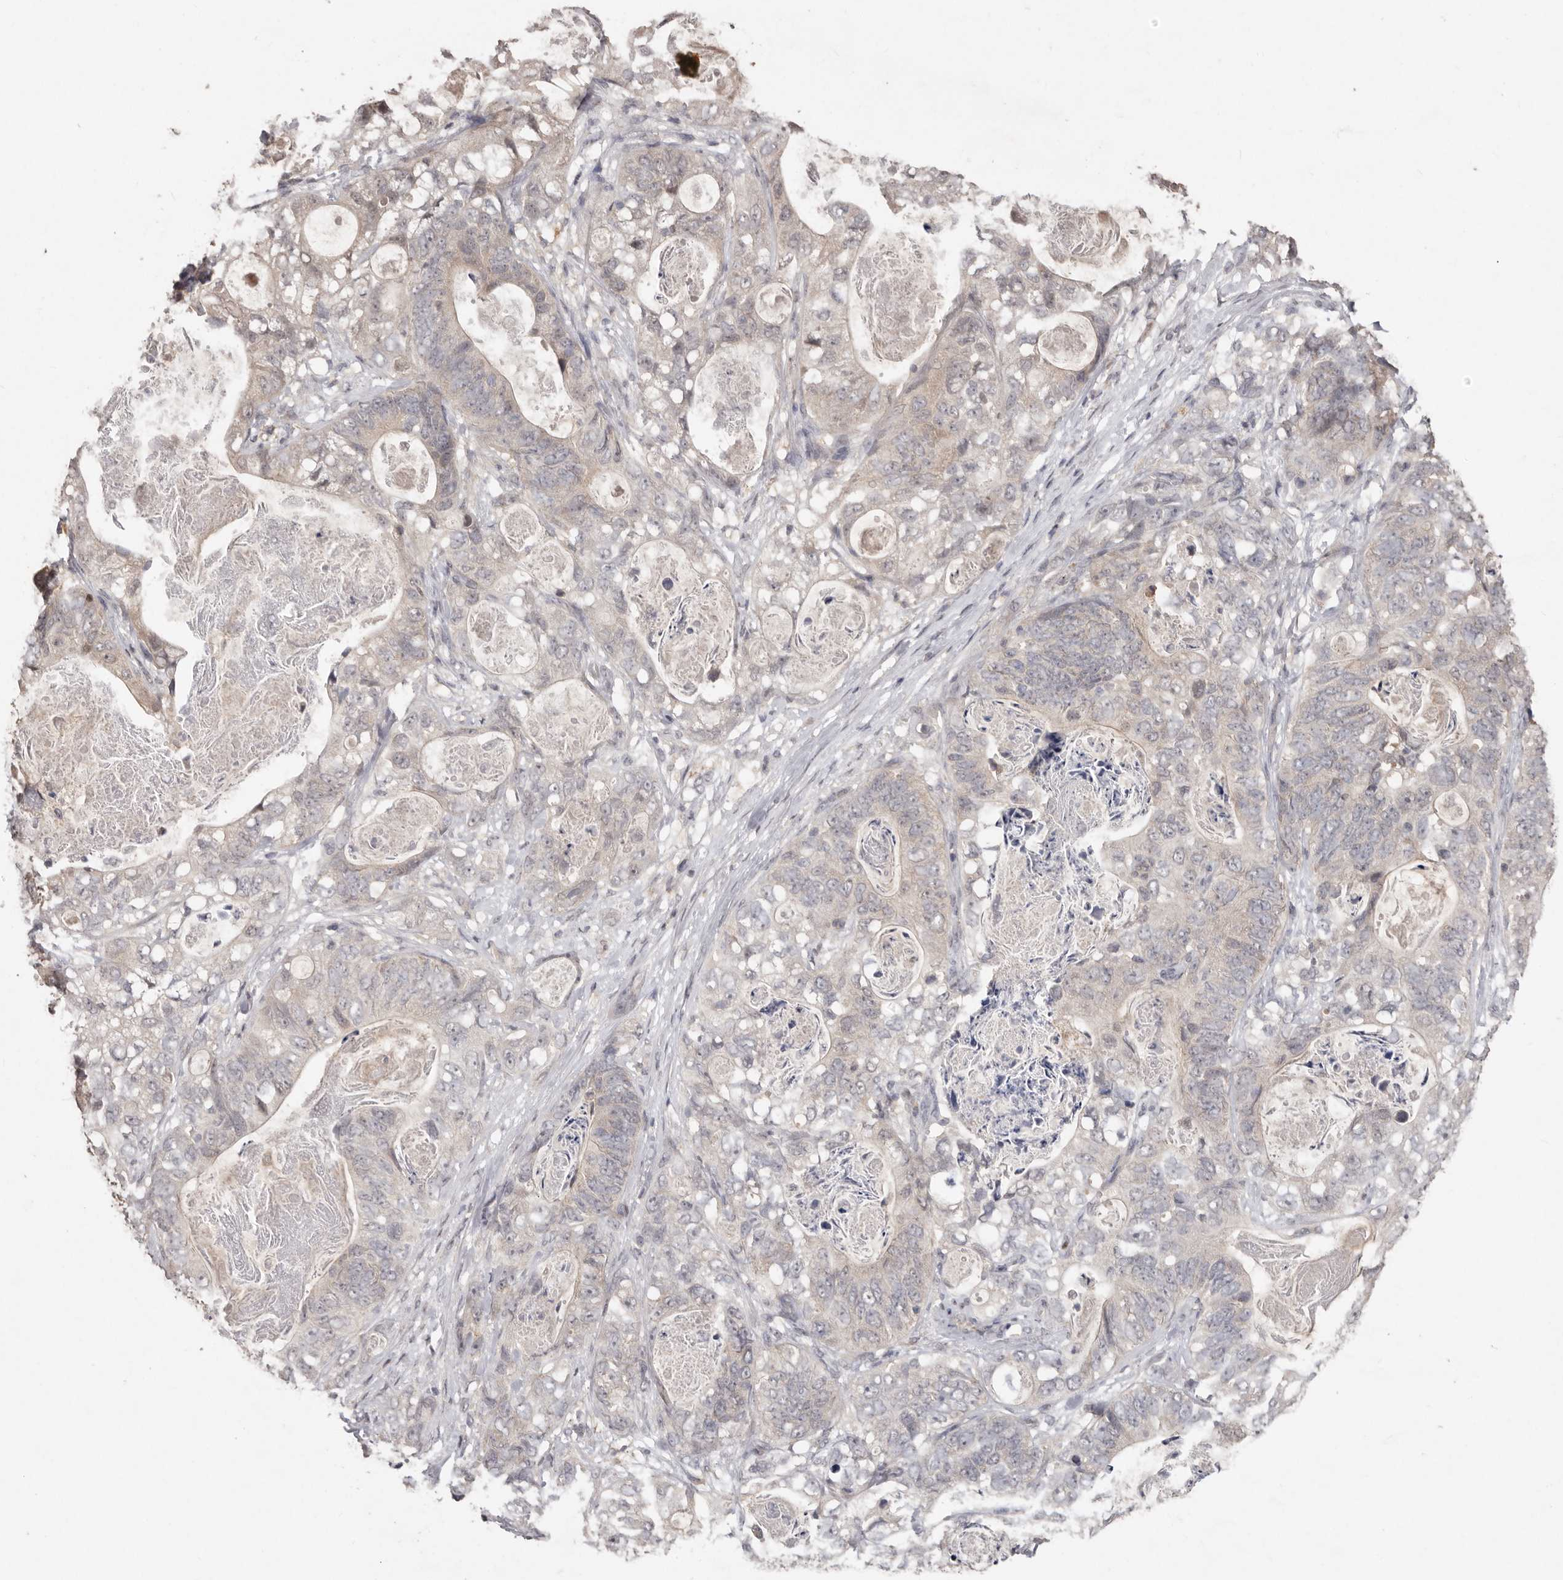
{"staining": {"intensity": "negative", "quantity": "none", "location": "none"}, "tissue": "stomach cancer", "cell_type": "Tumor cells", "image_type": "cancer", "snomed": [{"axis": "morphology", "description": "Normal tissue, NOS"}, {"axis": "morphology", "description": "Adenocarcinoma, NOS"}, {"axis": "topography", "description": "Stomach"}], "caption": "Immunohistochemistry (IHC) image of human stomach adenocarcinoma stained for a protein (brown), which exhibits no staining in tumor cells.", "gene": "SULT1E1", "patient": {"sex": "female", "age": 89}}